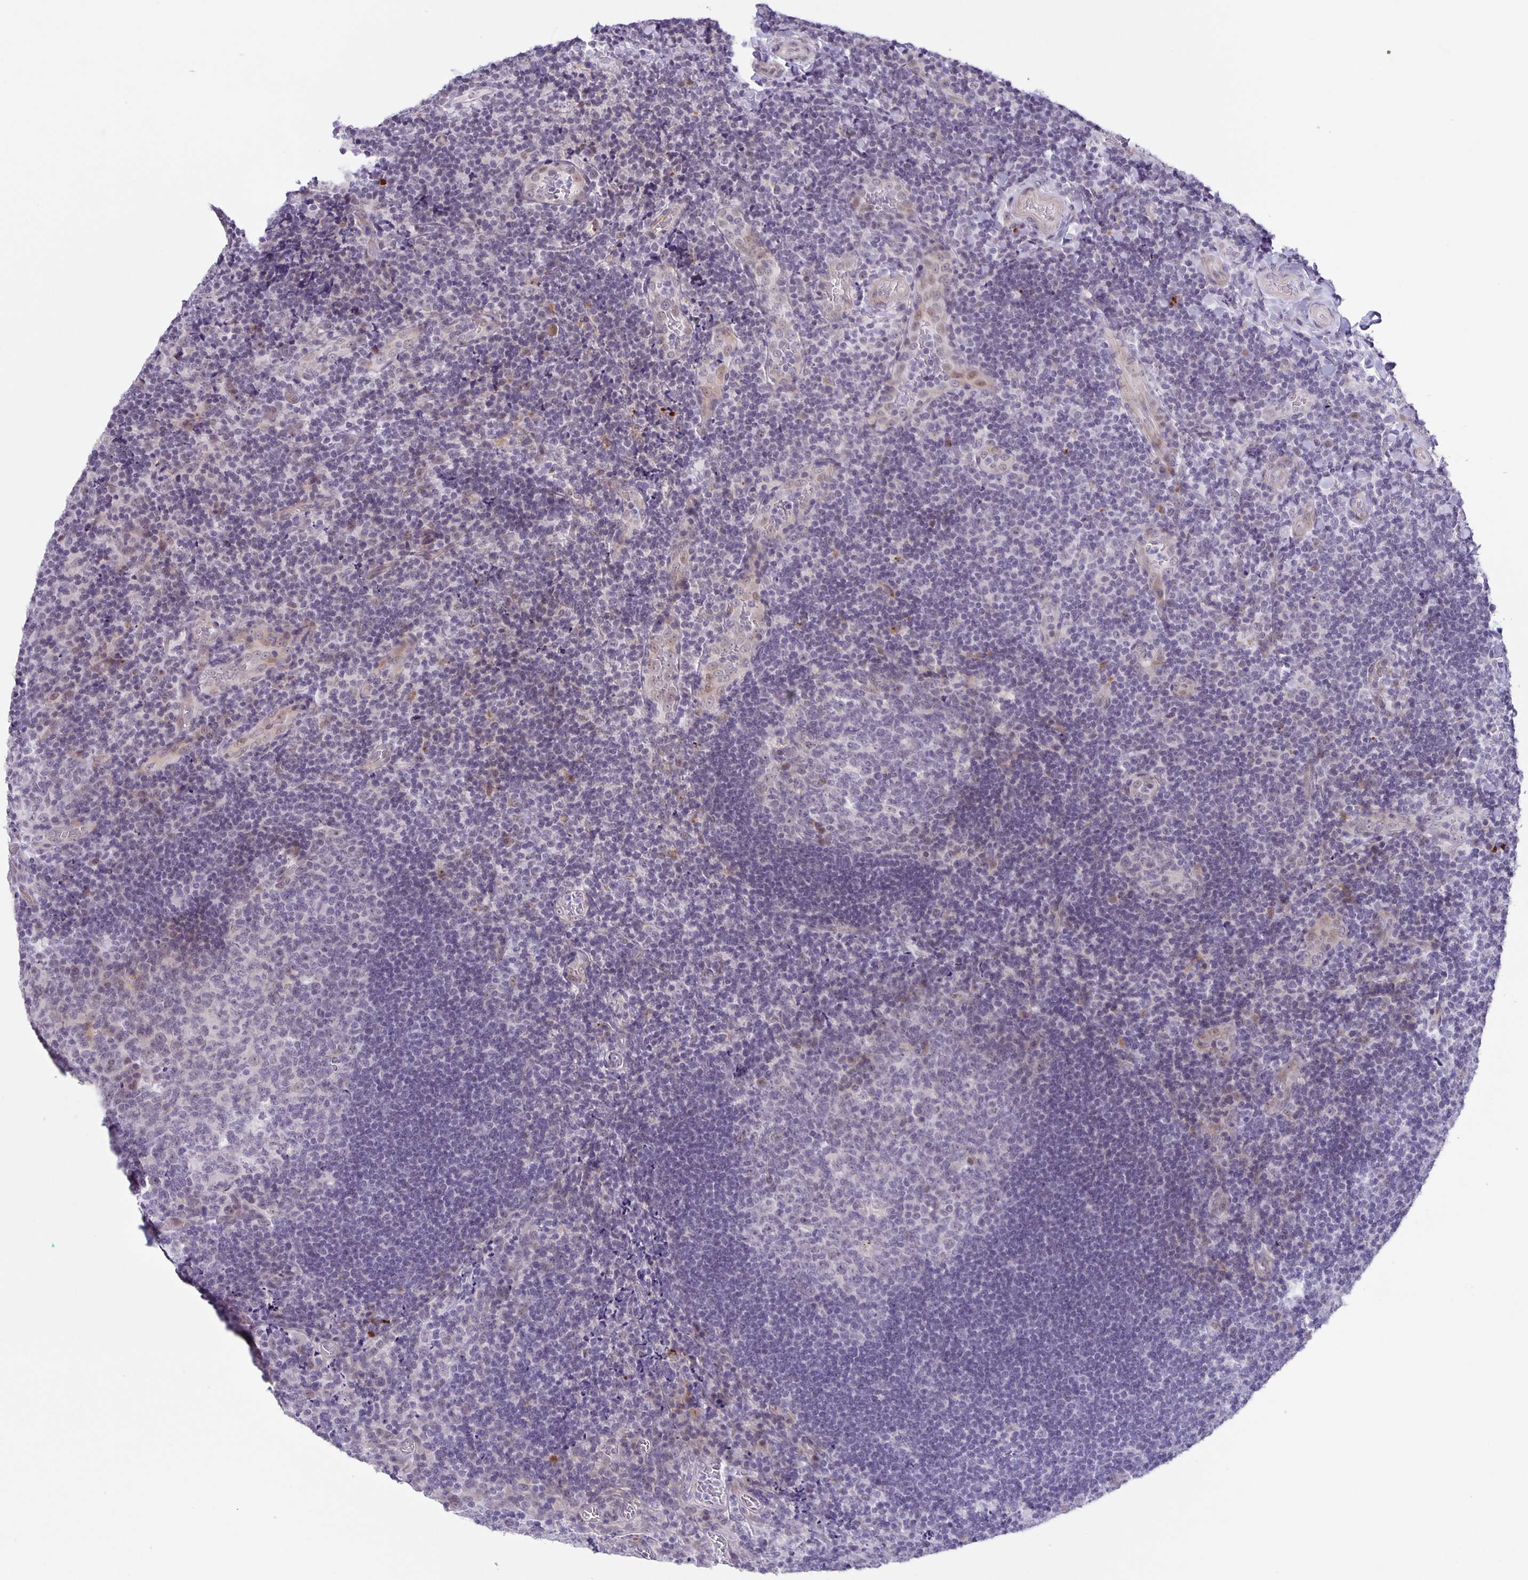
{"staining": {"intensity": "negative", "quantity": "none", "location": "none"}, "tissue": "tonsil", "cell_type": "Germinal center cells", "image_type": "normal", "snomed": [{"axis": "morphology", "description": "Normal tissue, NOS"}, {"axis": "topography", "description": "Tonsil"}], "caption": "Immunohistochemistry (IHC) micrograph of unremarkable human tonsil stained for a protein (brown), which reveals no expression in germinal center cells.", "gene": "PHRF1", "patient": {"sex": "male", "age": 17}}